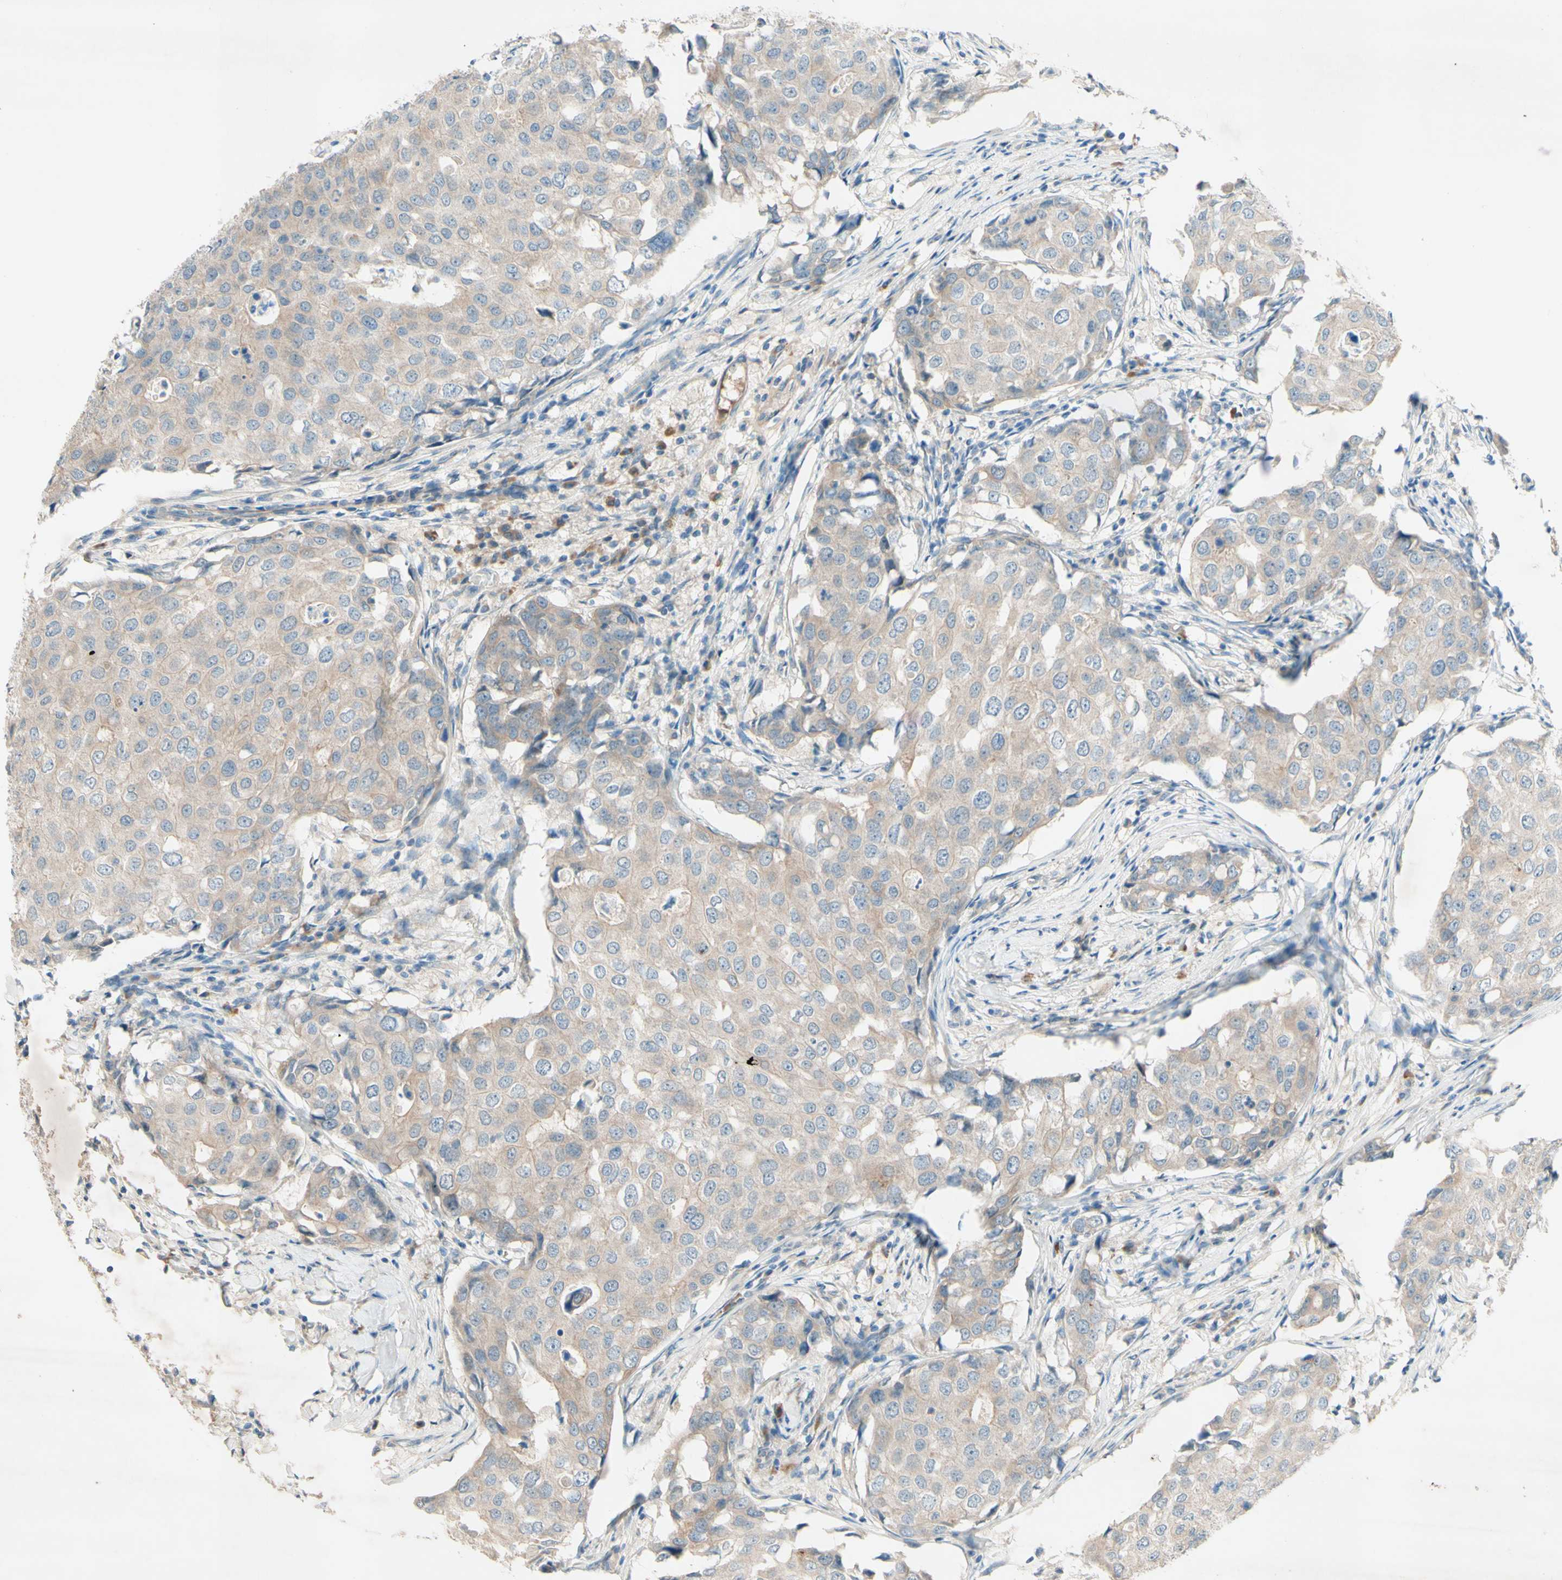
{"staining": {"intensity": "weak", "quantity": ">75%", "location": "cytoplasmic/membranous"}, "tissue": "breast cancer", "cell_type": "Tumor cells", "image_type": "cancer", "snomed": [{"axis": "morphology", "description": "Duct carcinoma"}, {"axis": "topography", "description": "Breast"}], "caption": "Breast cancer (infiltrating ductal carcinoma) stained with a brown dye displays weak cytoplasmic/membranous positive positivity in approximately >75% of tumor cells.", "gene": "IL2", "patient": {"sex": "female", "age": 27}}